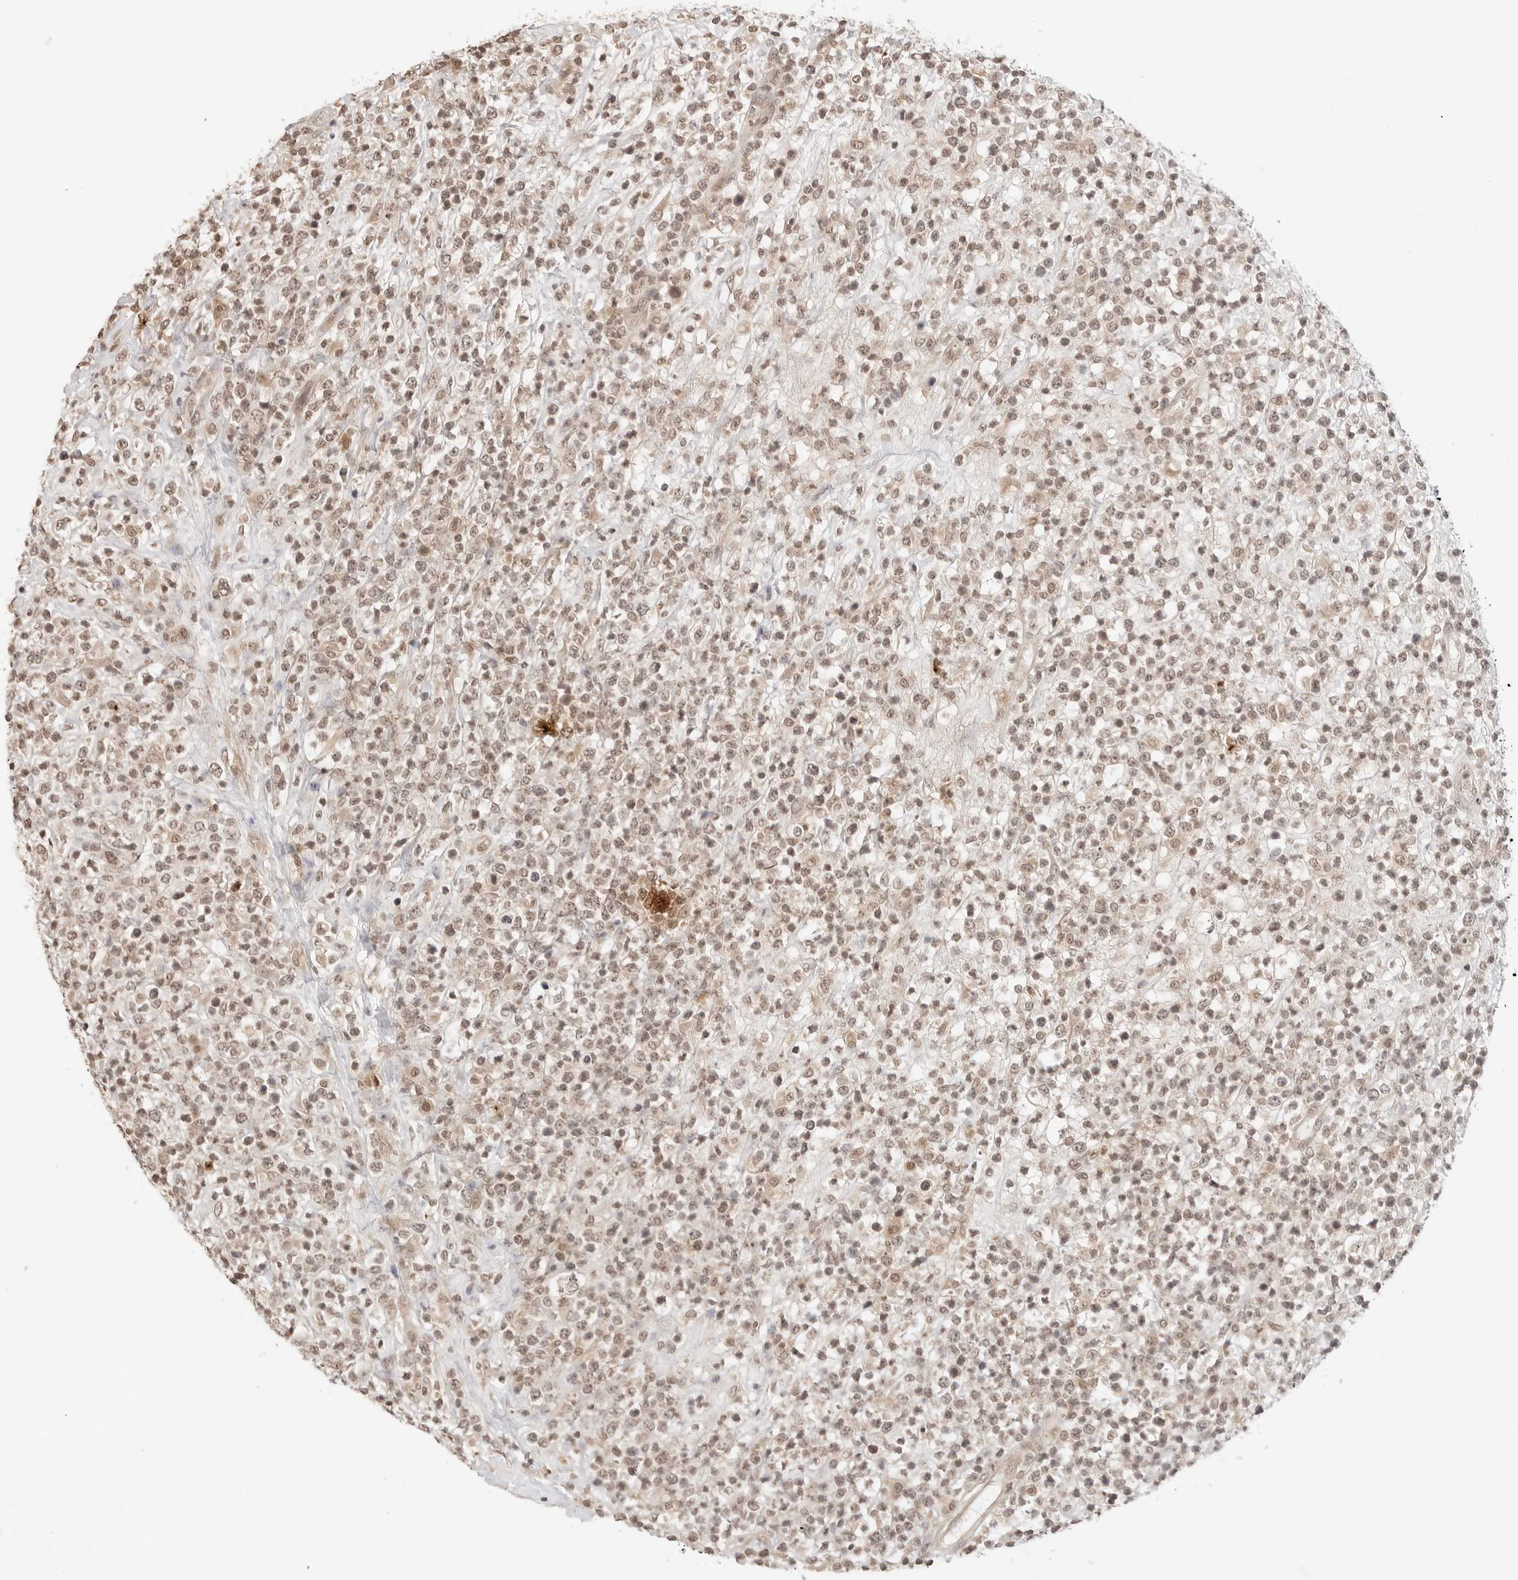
{"staining": {"intensity": "weak", "quantity": ">75%", "location": "cytoplasmic/membranous,nuclear"}, "tissue": "lymphoma", "cell_type": "Tumor cells", "image_type": "cancer", "snomed": [{"axis": "morphology", "description": "Malignant lymphoma, non-Hodgkin's type, High grade"}, {"axis": "topography", "description": "Colon"}], "caption": "Protein expression by IHC displays weak cytoplasmic/membranous and nuclear staining in approximately >75% of tumor cells in lymphoma. The protein of interest is shown in brown color, while the nuclei are stained blue.", "gene": "GPR34", "patient": {"sex": "female", "age": 53}}